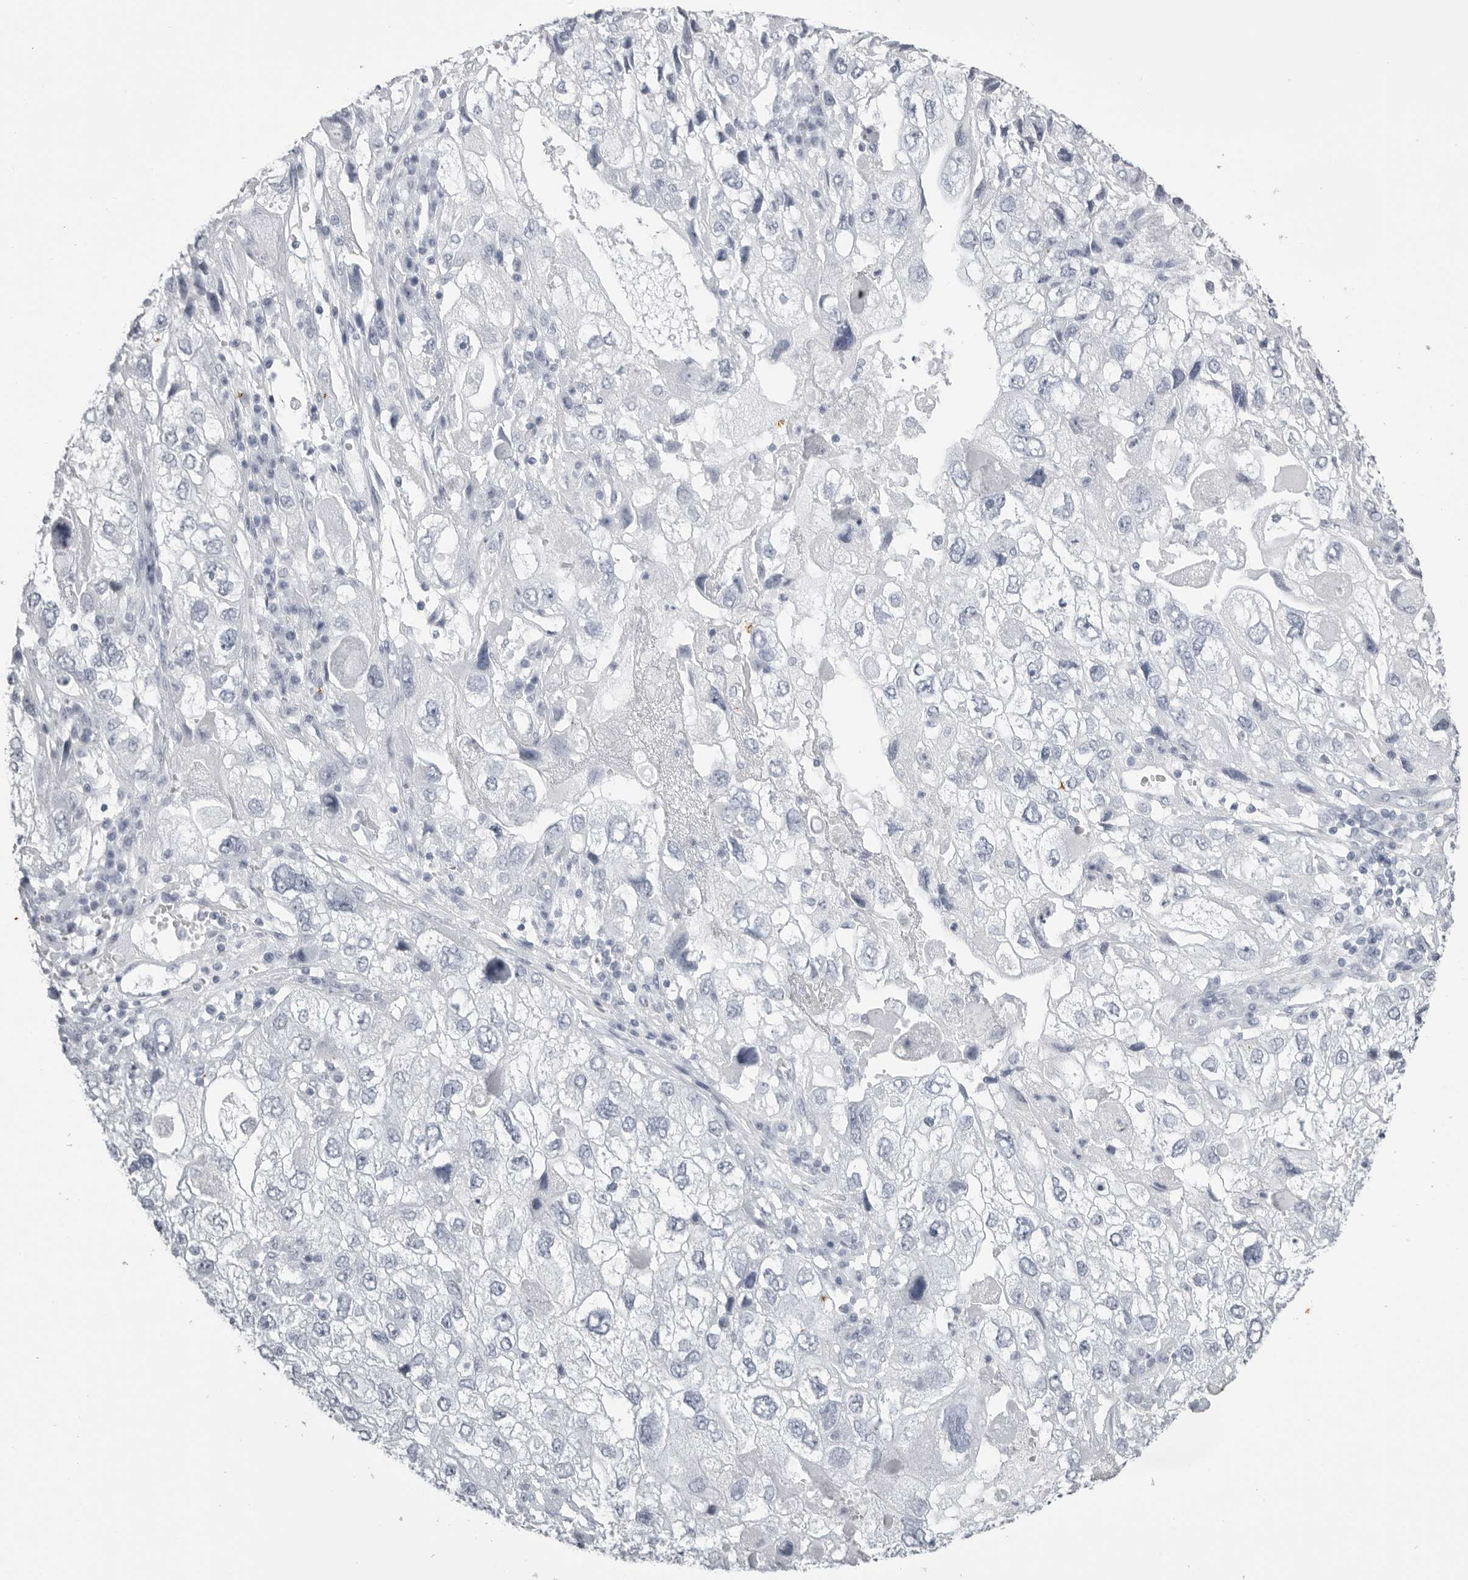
{"staining": {"intensity": "negative", "quantity": "none", "location": "none"}, "tissue": "endometrial cancer", "cell_type": "Tumor cells", "image_type": "cancer", "snomed": [{"axis": "morphology", "description": "Adenocarcinoma, NOS"}, {"axis": "topography", "description": "Endometrium"}], "caption": "Immunohistochemical staining of endometrial adenocarcinoma demonstrates no significant staining in tumor cells.", "gene": "KLK9", "patient": {"sex": "female", "age": 49}}